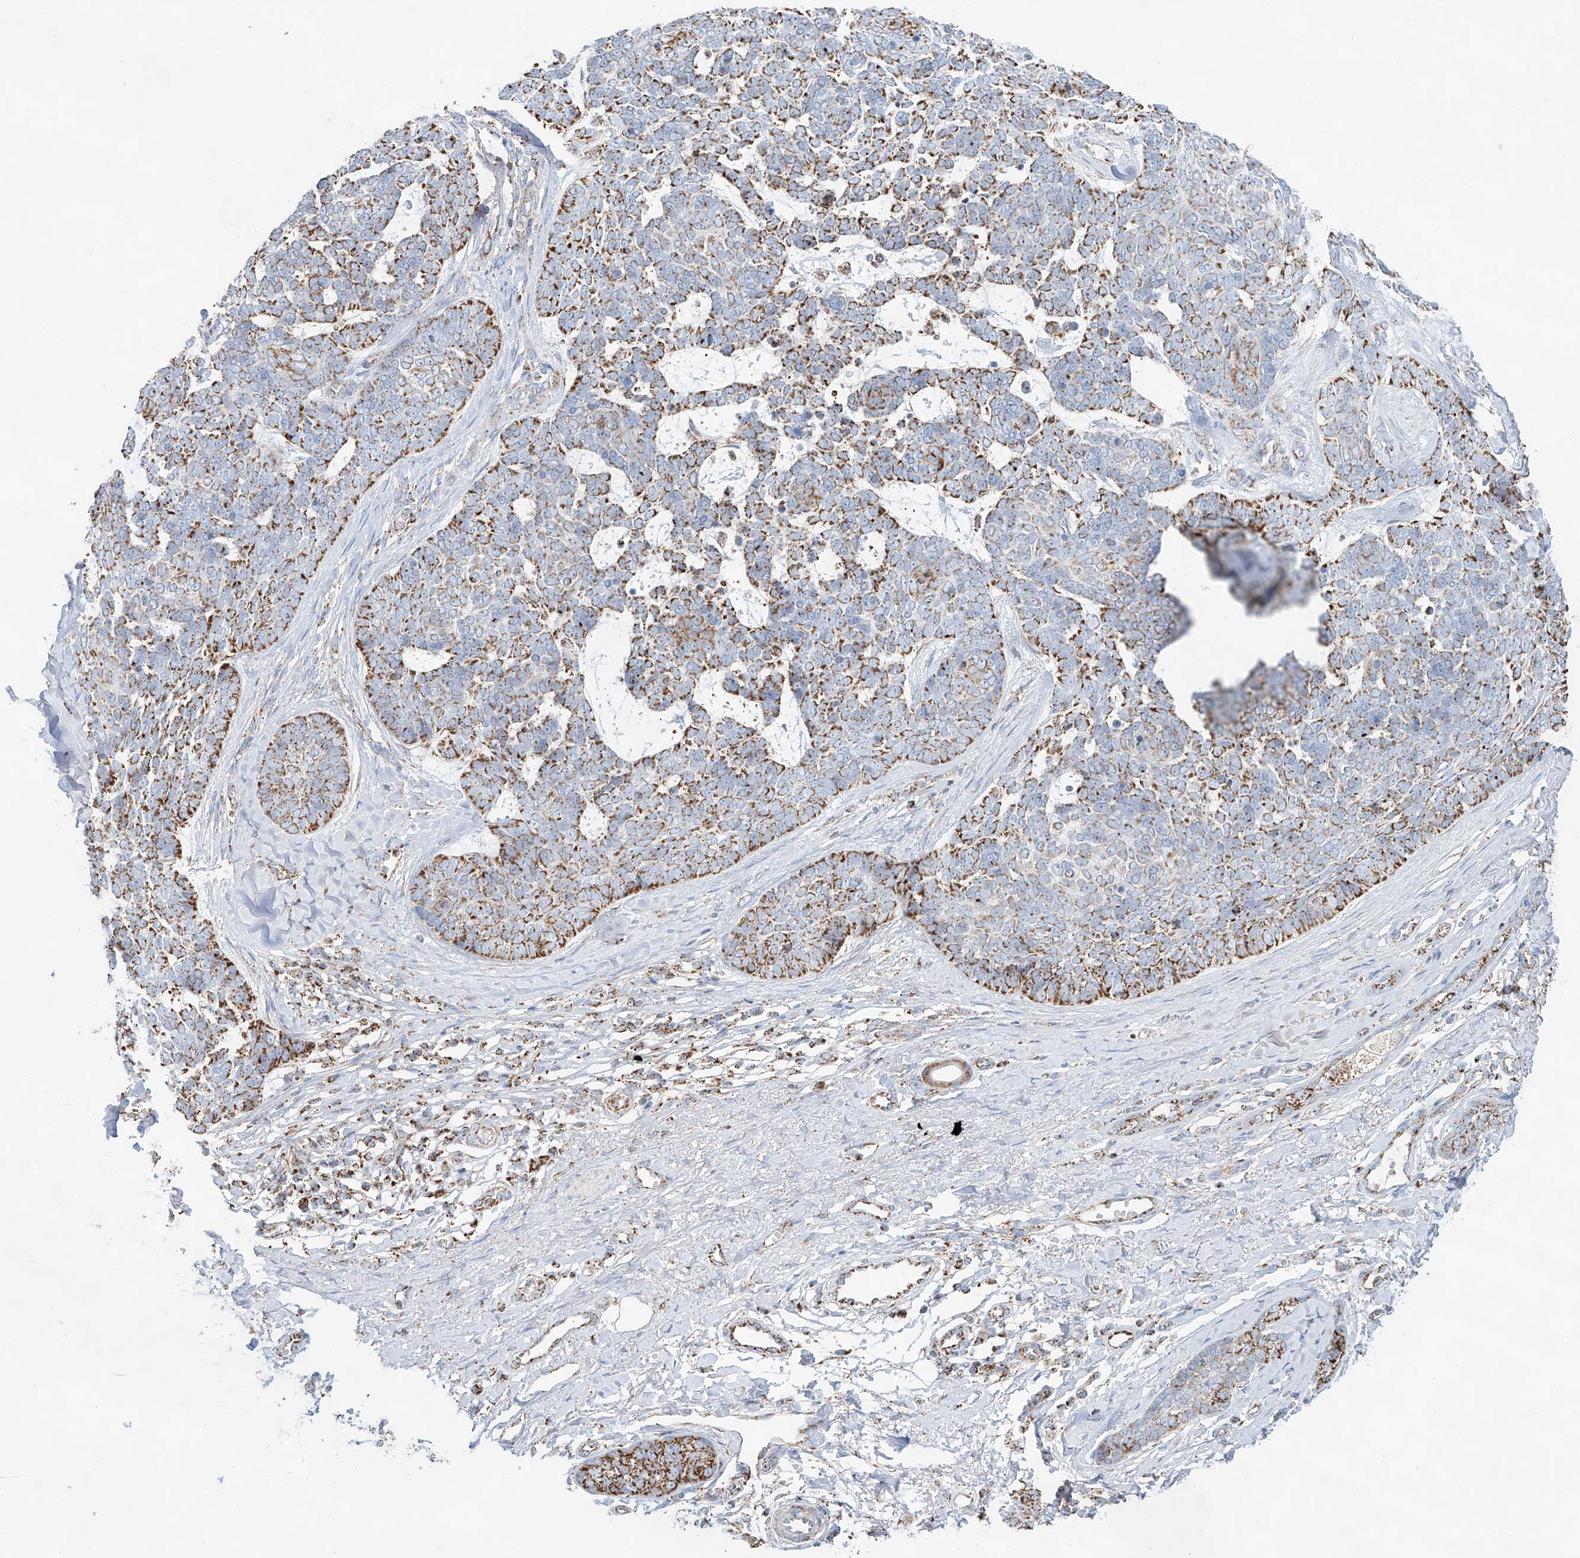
{"staining": {"intensity": "moderate", "quantity": ">75%", "location": "cytoplasmic/membranous"}, "tissue": "skin cancer", "cell_type": "Tumor cells", "image_type": "cancer", "snomed": [{"axis": "morphology", "description": "Basal cell carcinoma"}, {"axis": "topography", "description": "Skin"}], "caption": "DAB immunohistochemical staining of human skin basal cell carcinoma demonstrates moderate cytoplasmic/membranous protein positivity in approximately >75% of tumor cells. Immunohistochemistry (ihc) stains the protein of interest in brown and the nuclei are stained blue.", "gene": "TTC27", "patient": {"sex": "female", "age": 81}}